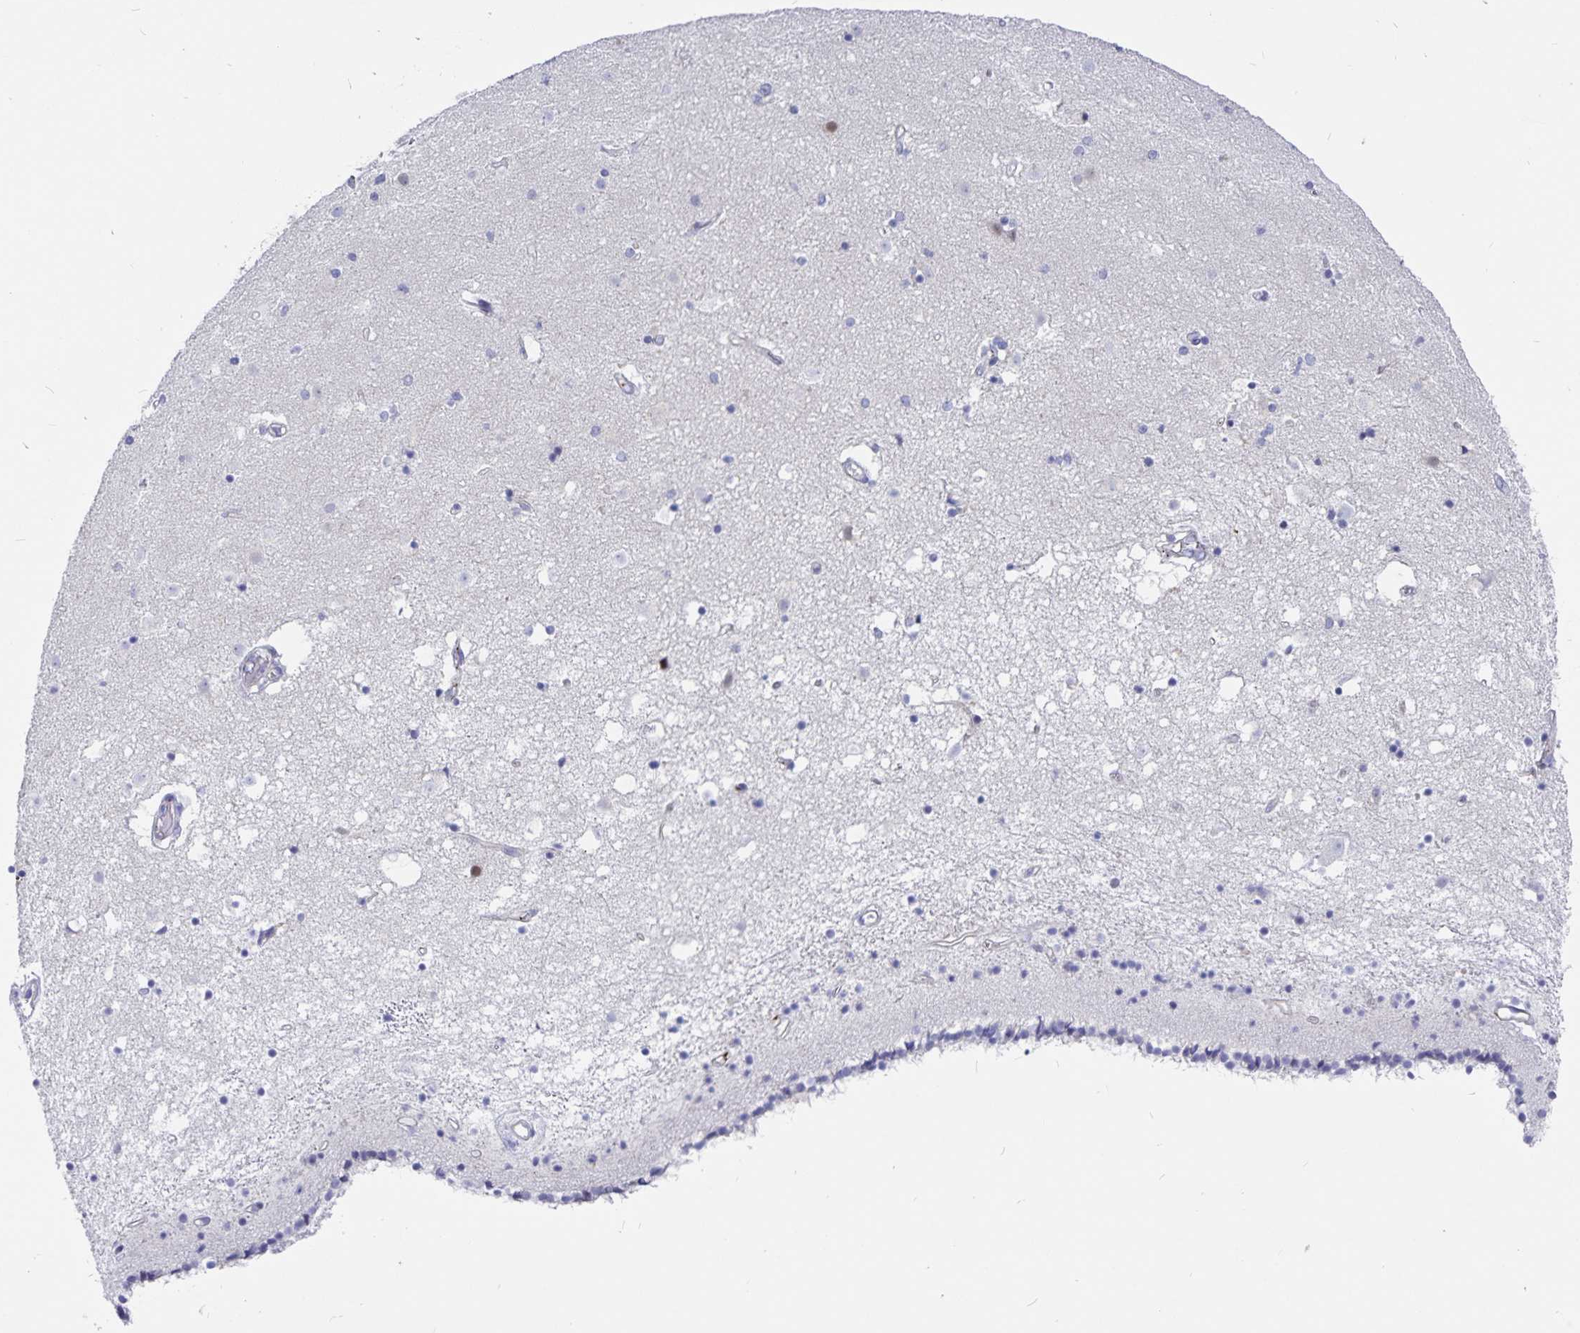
{"staining": {"intensity": "negative", "quantity": "none", "location": "none"}, "tissue": "caudate", "cell_type": "Glial cells", "image_type": "normal", "snomed": [{"axis": "morphology", "description": "Normal tissue, NOS"}, {"axis": "topography", "description": "Lateral ventricle wall"}], "caption": "Histopathology image shows no protein staining in glial cells of unremarkable caudate. The staining is performed using DAB brown chromogen with nuclei counter-stained in using hematoxylin.", "gene": "SNTN", "patient": {"sex": "female", "age": 71}}